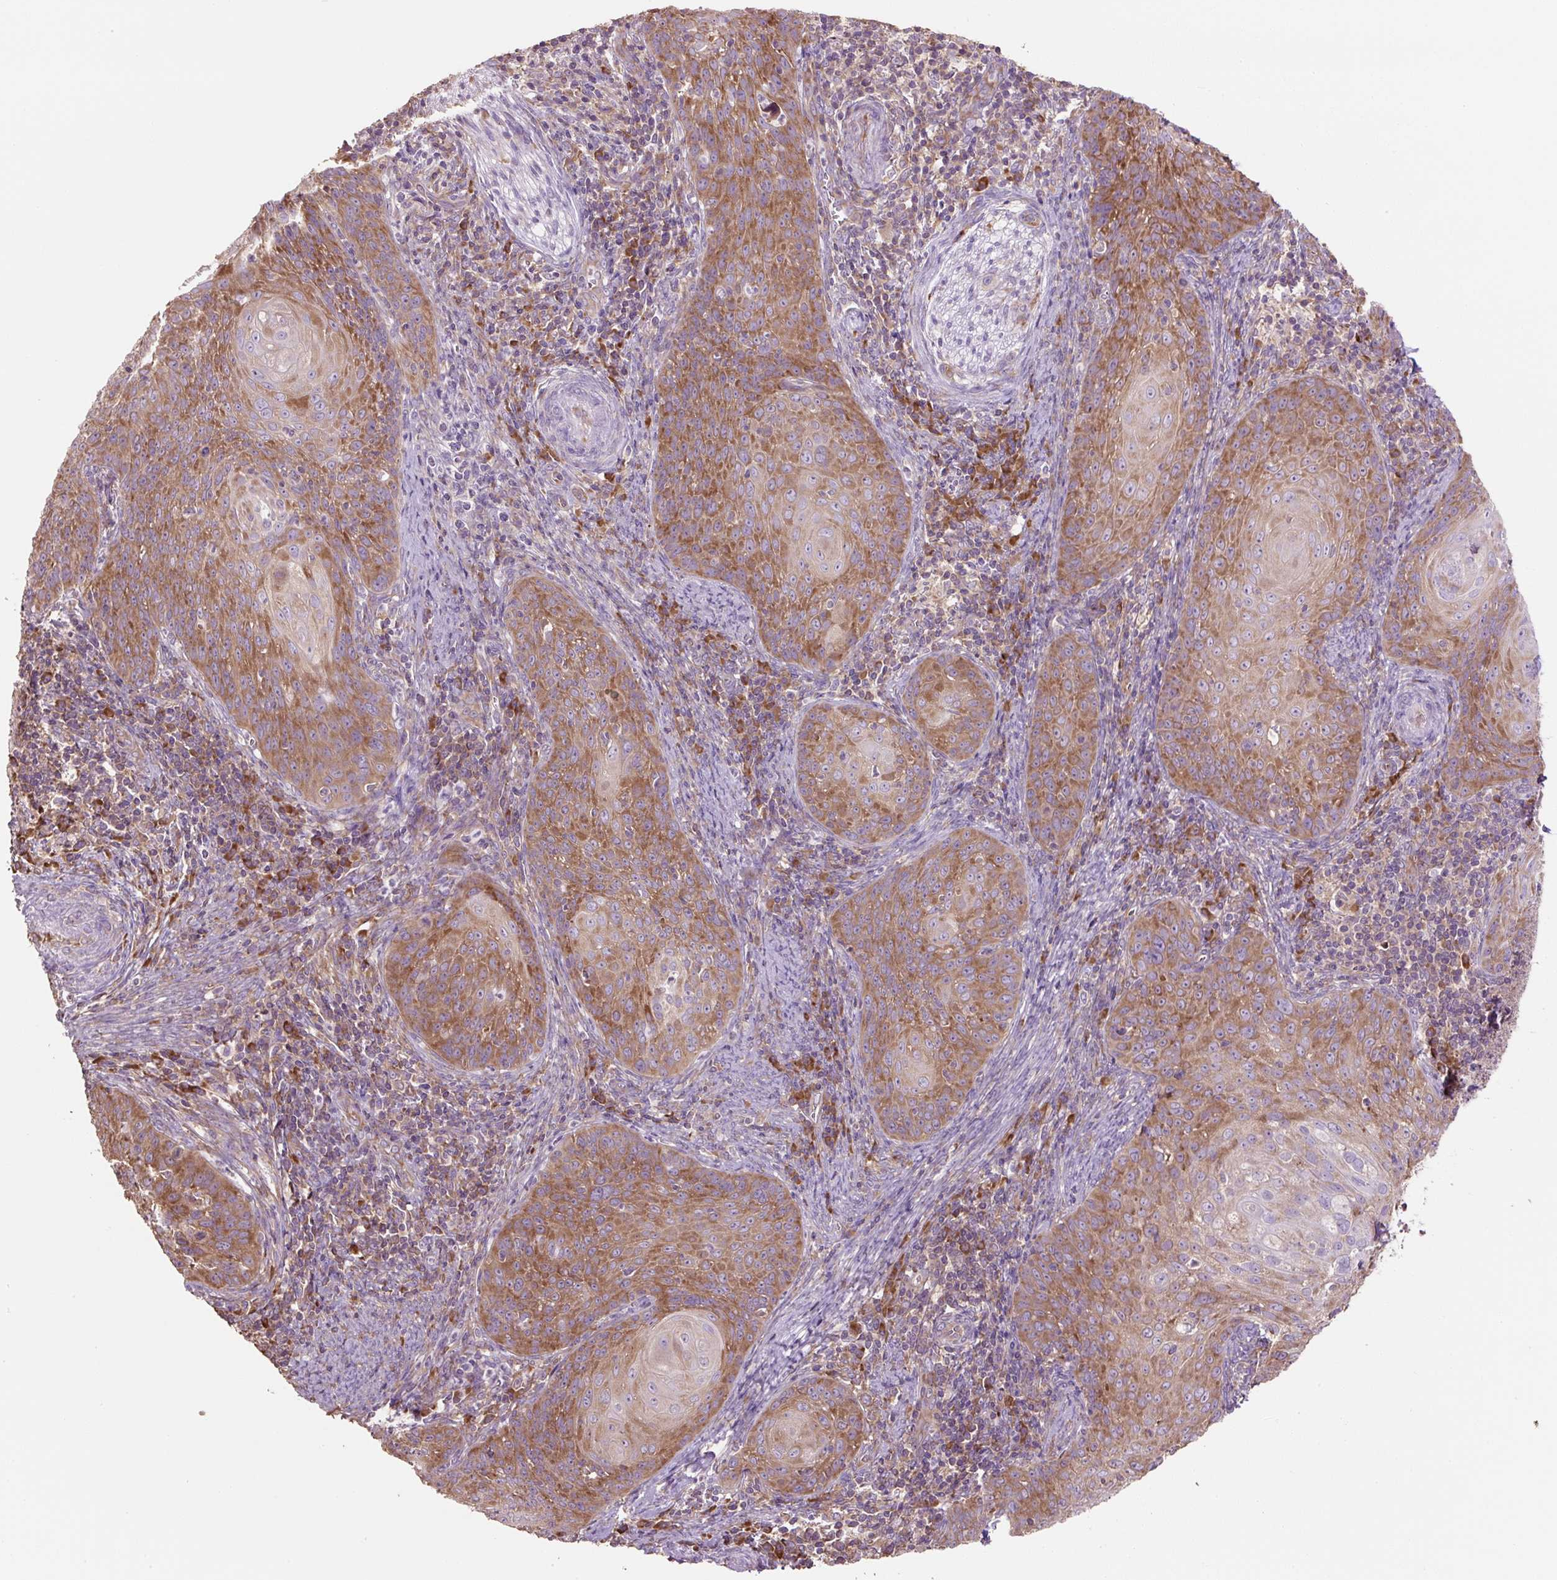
{"staining": {"intensity": "moderate", "quantity": ">75%", "location": "cytoplasmic/membranous"}, "tissue": "cervical cancer", "cell_type": "Tumor cells", "image_type": "cancer", "snomed": [{"axis": "morphology", "description": "Squamous cell carcinoma, NOS"}, {"axis": "topography", "description": "Cervix"}], "caption": "A photomicrograph showing moderate cytoplasmic/membranous expression in about >75% of tumor cells in cervical squamous cell carcinoma, as visualized by brown immunohistochemical staining.", "gene": "RPS23", "patient": {"sex": "female", "age": 30}}